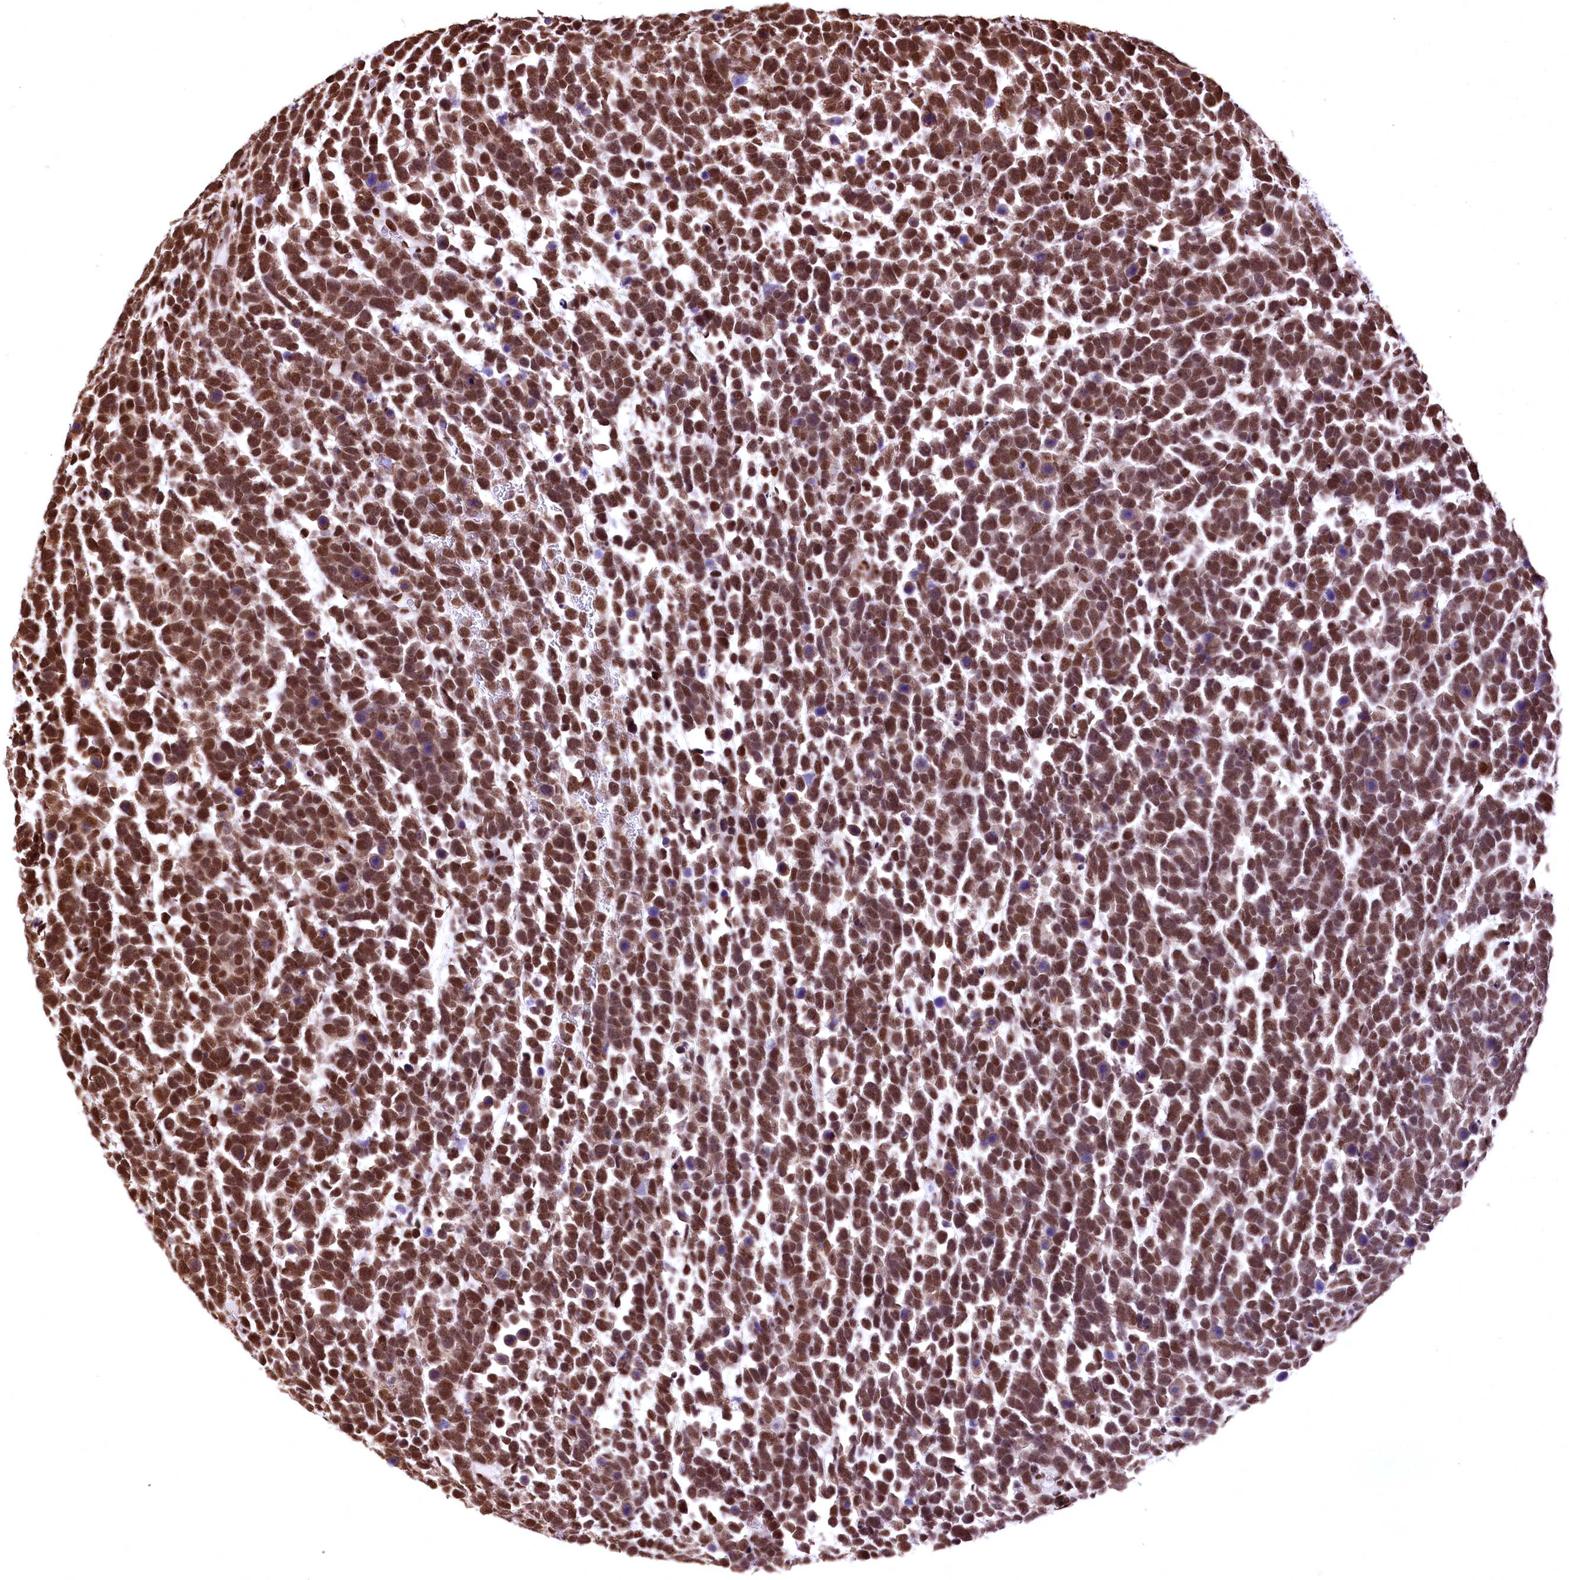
{"staining": {"intensity": "strong", "quantity": ">75%", "location": "nuclear"}, "tissue": "urothelial cancer", "cell_type": "Tumor cells", "image_type": "cancer", "snomed": [{"axis": "morphology", "description": "Urothelial carcinoma, High grade"}, {"axis": "topography", "description": "Urinary bladder"}], "caption": "Tumor cells exhibit high levels of strong nuclear staining in about >75% of cells in urothelial cancer. (DAB (3,3'-diaminobenzidine) IHC with brightfield microscopy, high magnification).", "gene": "PDS5B", "patient": {"sex": "female", "age": 82}}